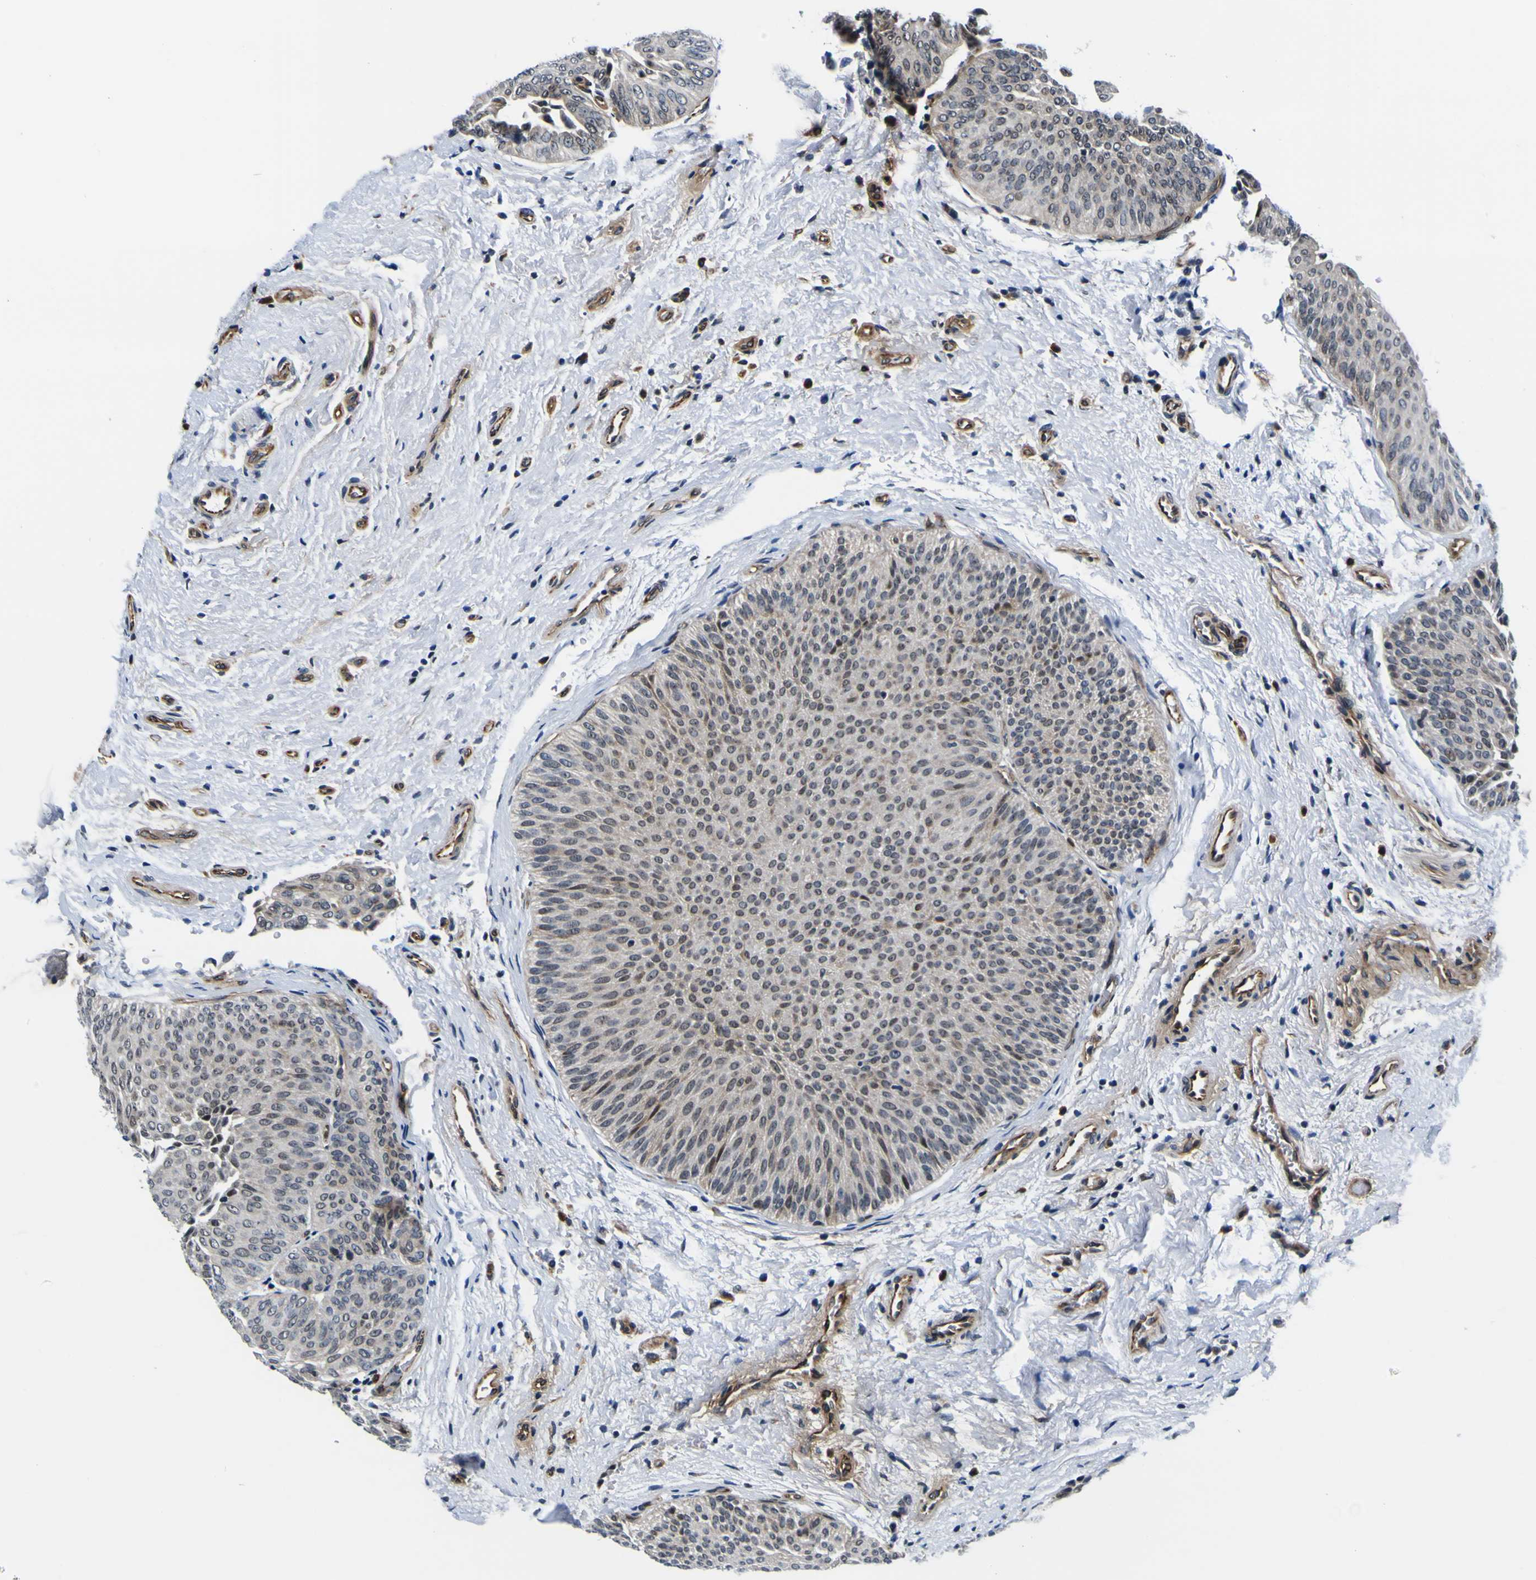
{"staining": {"intensity": "weak", "quantity": "25%-75%", "location": "nuclear"}, "tissue": "urothelial cancer", "cell_type": "Tumor cells", "image_type": "cancer", "snomed": [{"axis": "morphology", "description": "Urothelial carcinoma, Low grade"}, {"axis": "topography", "description": "Urinary bladder"}], "caption": "There is low levels of weak nuclear positivity in tumor cells of low-grade urothelial carcinoma, as demonstrated by immunohistochemical staining (brown color).", "gene": "POSTN", "patient": {"sex": "female", "age": 60}}